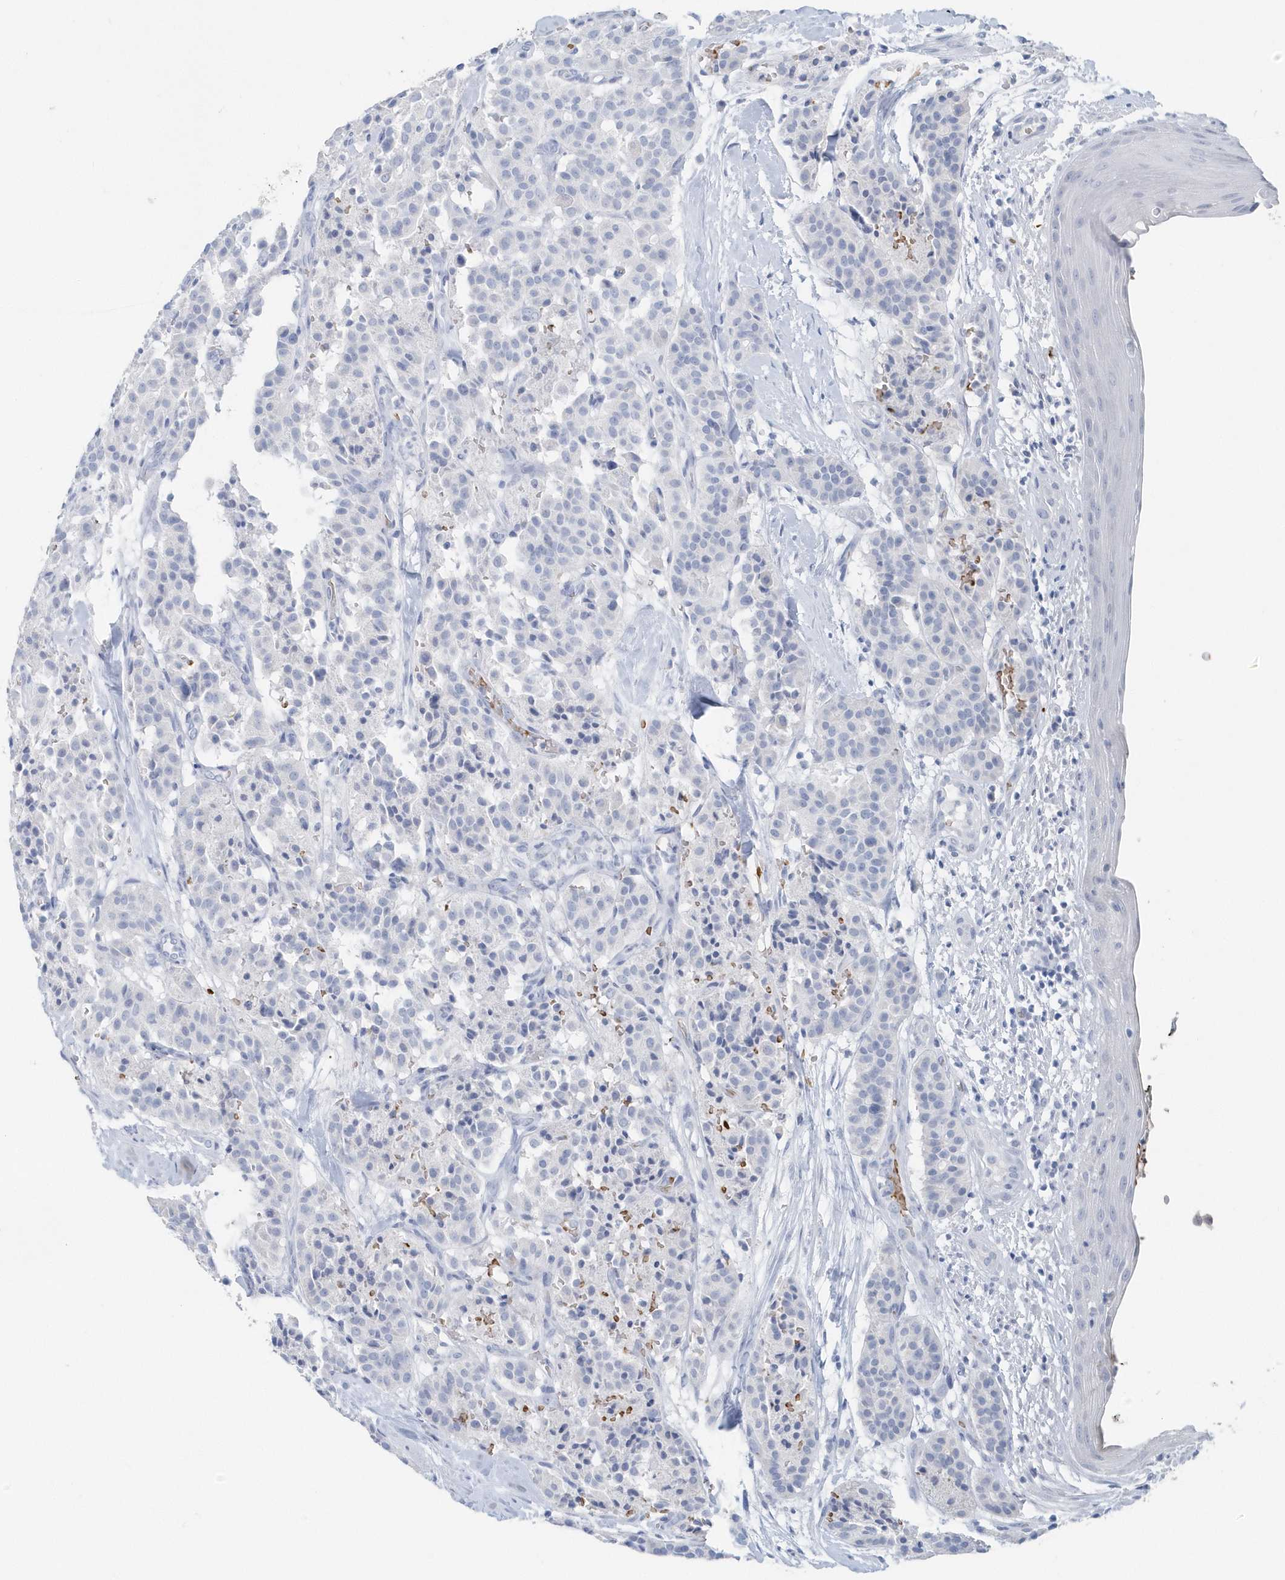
{"staining": {"intensity": "negative", "quantity": "none", "location": "none"}, "tissue": "carcinoid", "cell_type": "Tumor cells", "image_type": "cancer", "snomed": [{"axis": "morphology", "description": "Carcinoid, malignant, NOS"}, {"axis": "topography", "description": "Lung"}], "caption": "An immunohistochemistry image of carcinoid is shown. There is no staining in tumor cells of carcinoid.", "gene": "HBA2", "patient": {"sex": "male", "age": 30}}